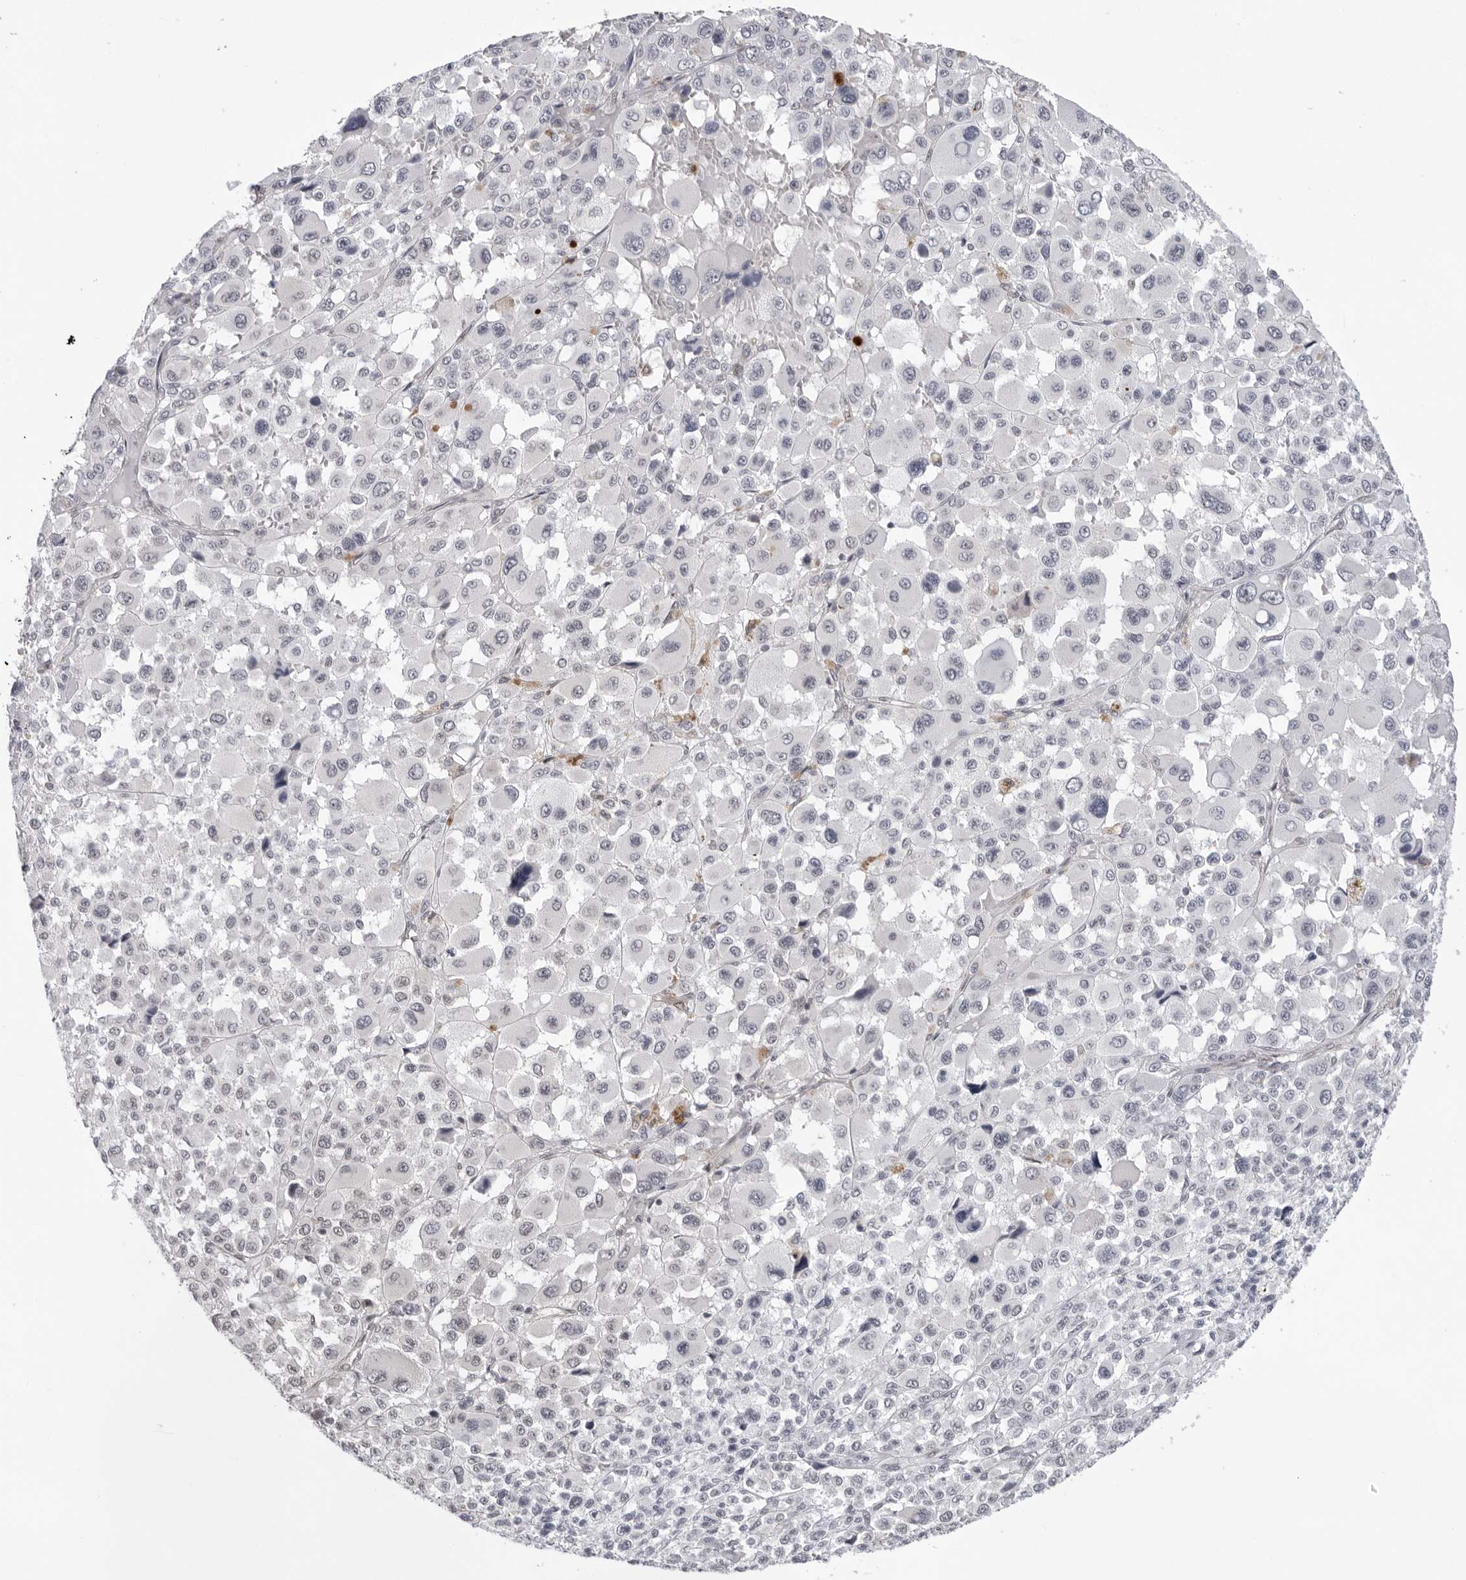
{"staining": {"intensity": "negative", "quantity": "none", "location": "none"}, "tissue": "melanoma", "cell_type": "Tumor cells", "image_type": "cancer", "snomed": [{"axis": "morphology", "description": "Malignant melanoma, Metastatic site"}, {"axis": "topography", "description": "Skin"}], "caption": "Immunohistochemistry photomicrograph of human melanoma stained for a protein (brown), which reveals no positivity in tumor cells.", "gene": "CASP7", "patient": {"sex": "female", "age": 74}}